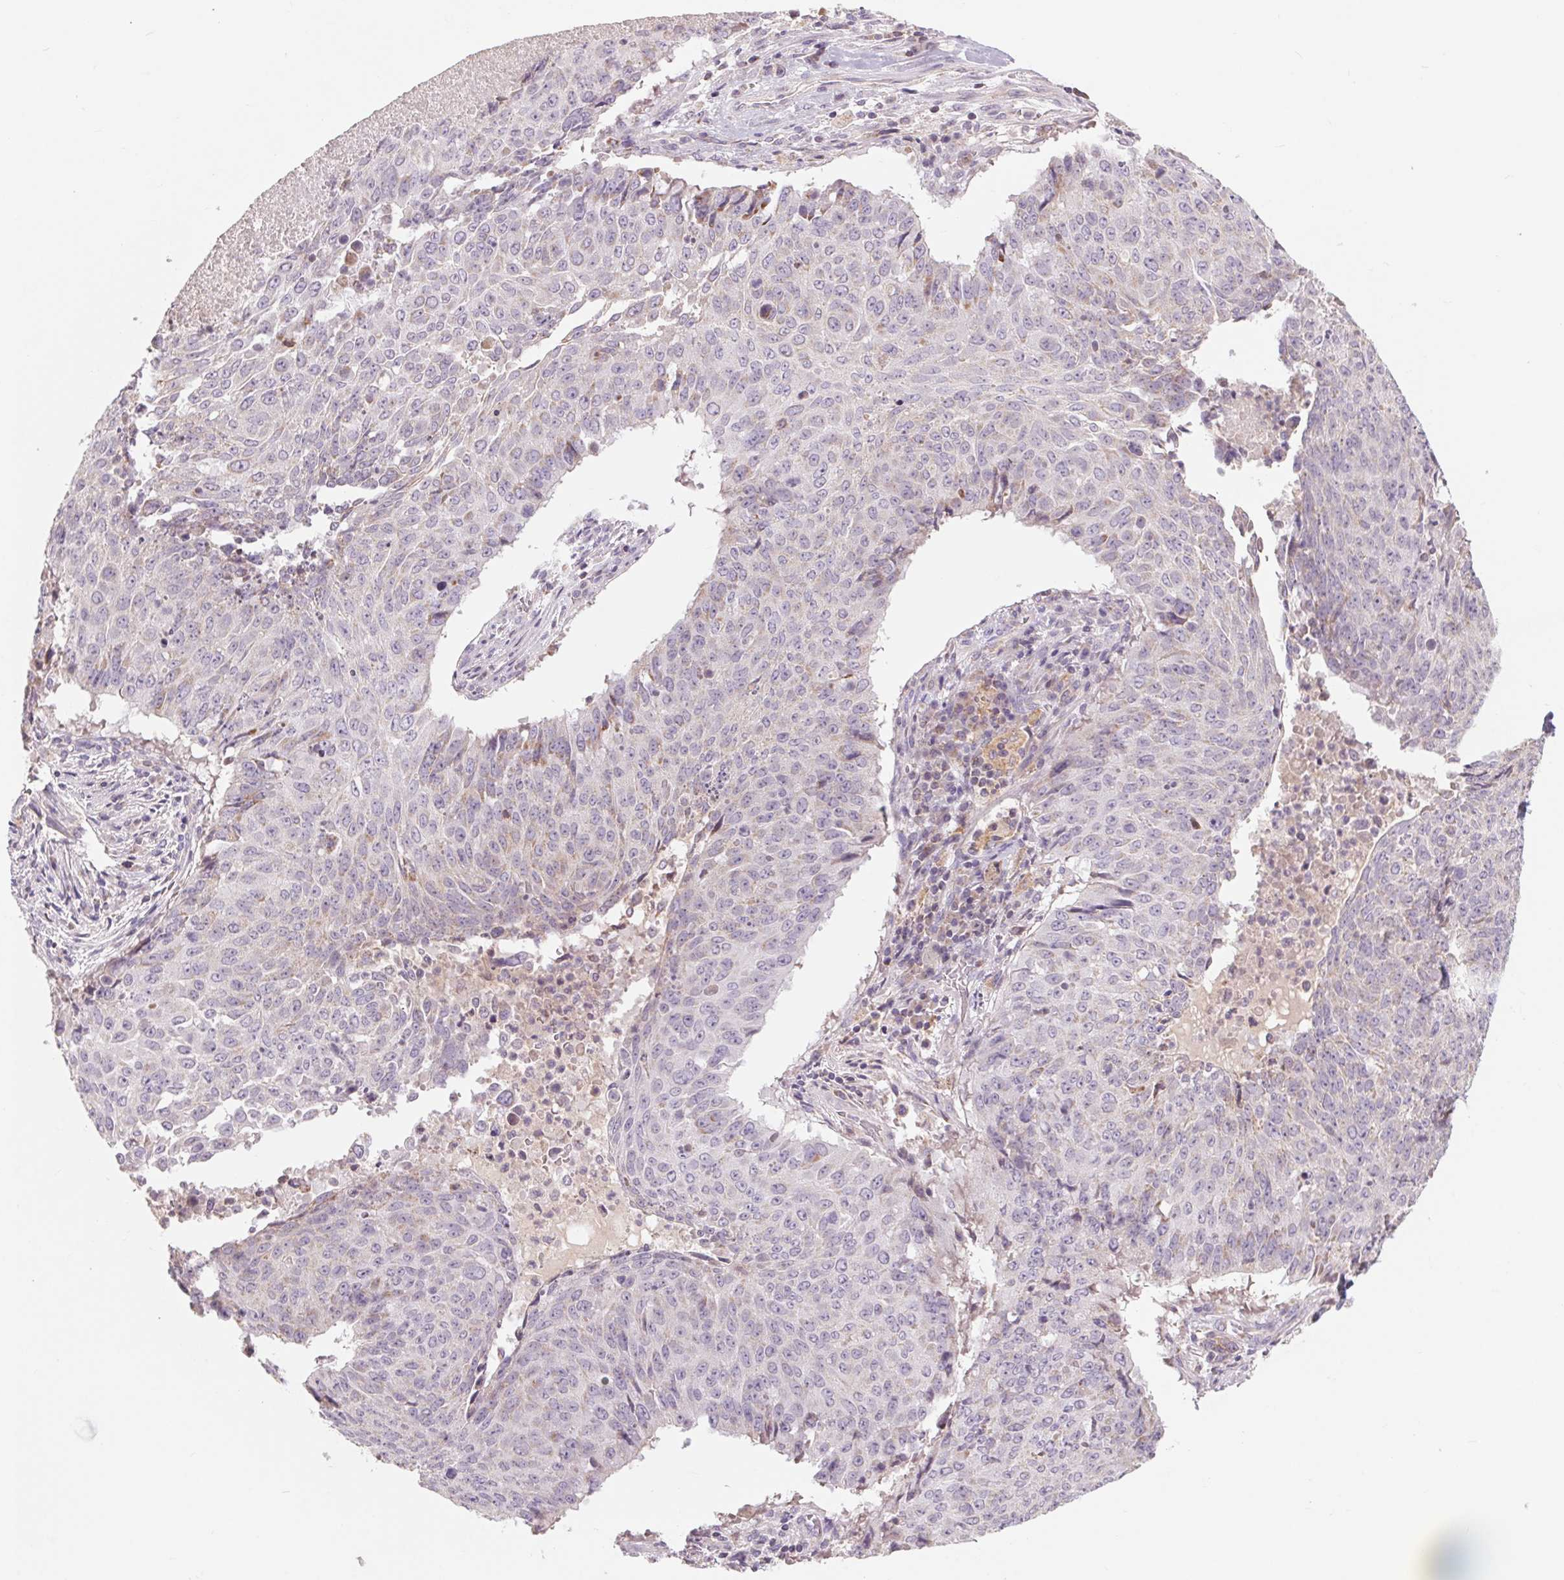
{"staining": {"intensity": "negative", "quantity": "none", "location": "none"}, "tissue": "lung cancer", "cell_type": "Tumor cells", "image_type": "cancer", "snomed": [{"axis": "morphology", "description": "Normal tissue, NOS"}, {"axis": "morphology", "description": "Squamous cell carcinoma, NOS"}, {"axis": "topography", "description": "Bronchus"}, {"axis": "topography", "description": "Lung"}], "caption": "Lung squamous cell carcinoma stained for a protein using IHC reveals no staining tumor cells.", "gene": "COX6A1", "patient": {"sex": "male", "age": 64}}